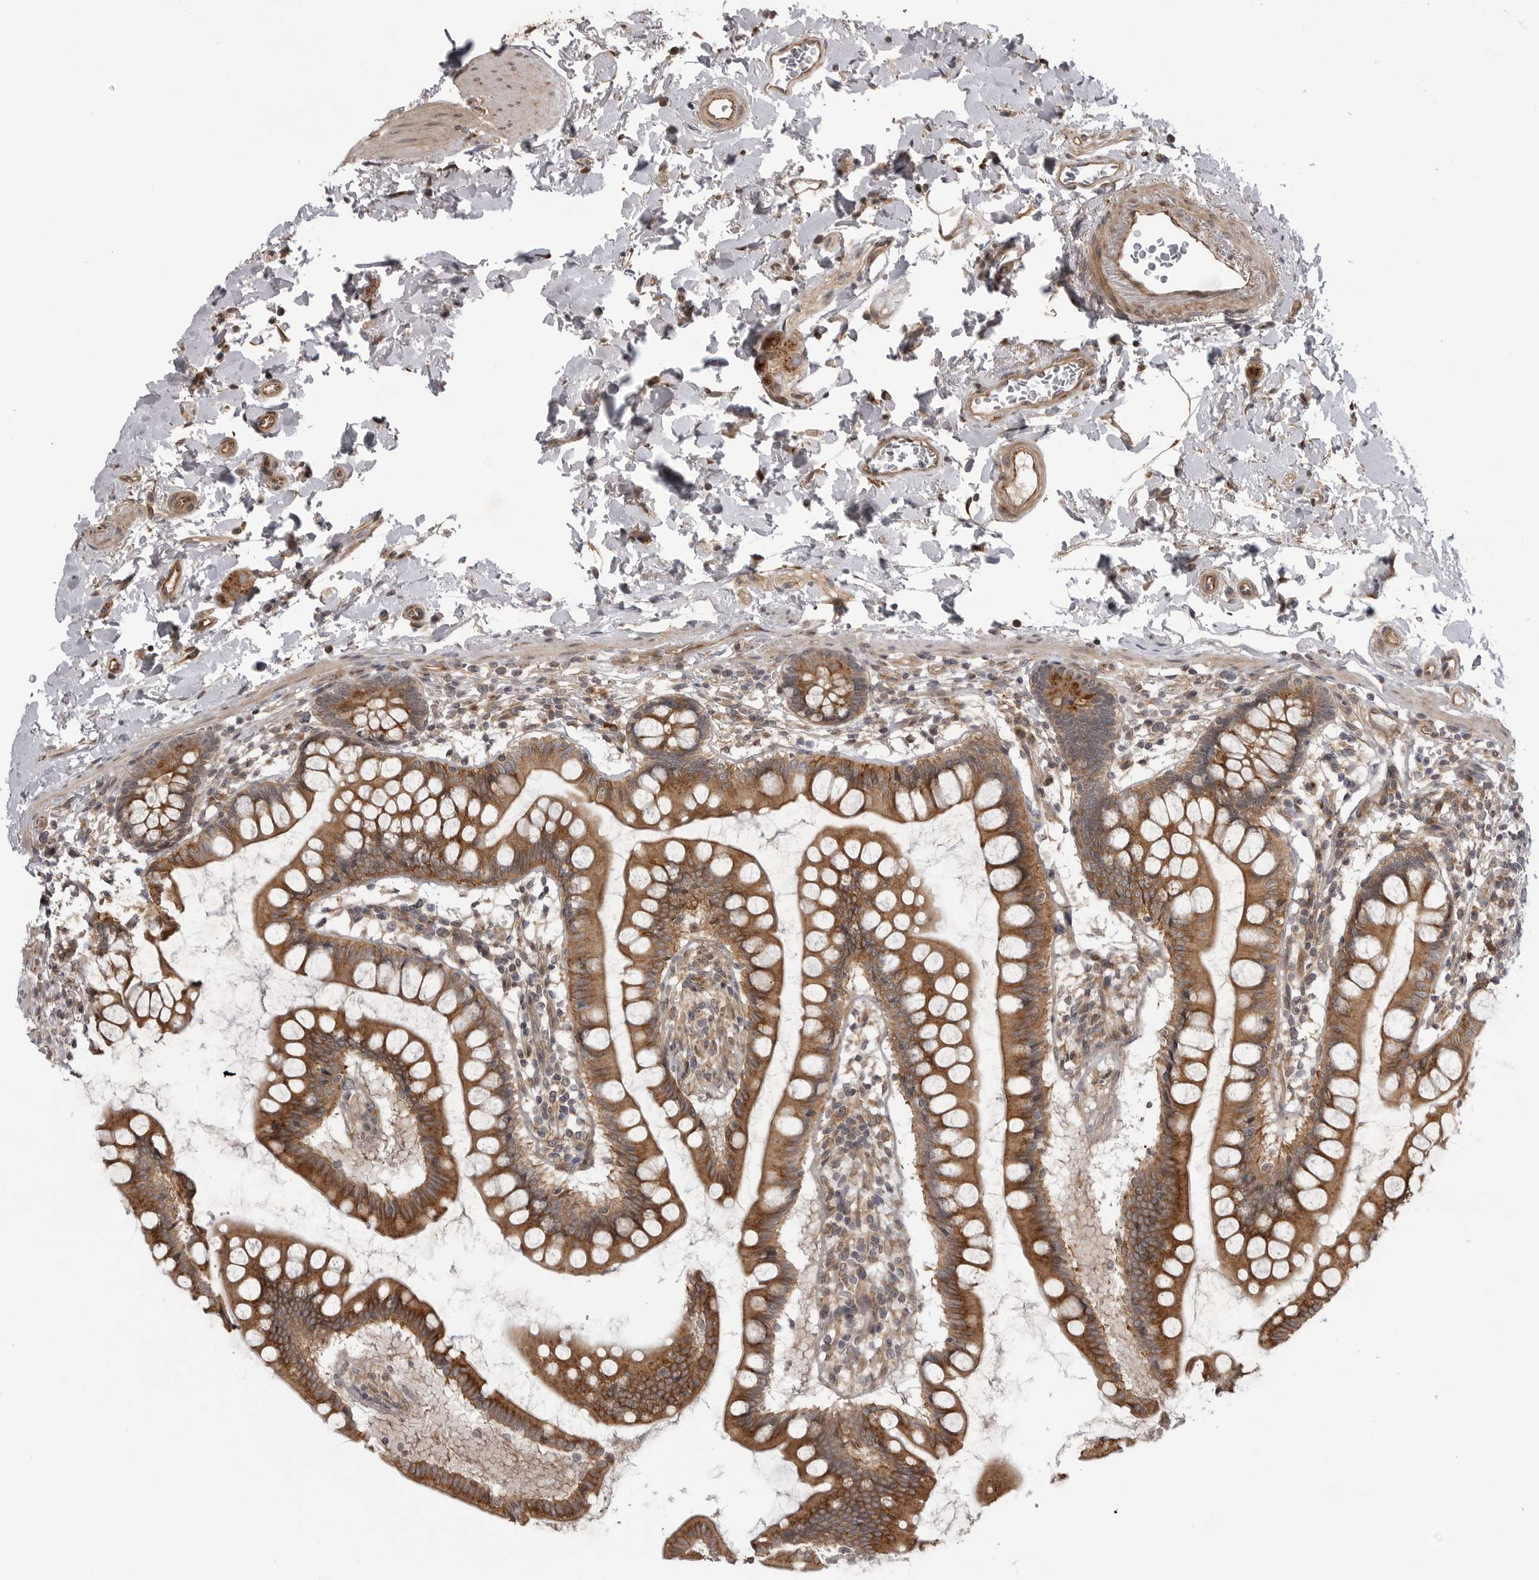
{"staining": {"intensity": "moderate", "quantity": ">75%", "location": "cytoplasmic/membranous"}, "tissue": "small intestine", "cell_type": "Glandular cells", "image_type": "normal", "snomed": [{"axis": "morphology", "description": "Normal tissue, NOS"}, {"axis": "topography", "description": "Small intestine"}], "caption": "Protein expression by IHC reveals moderate cytoplasmic/membranous staining in approximately >75% of glandular cells in normal small intestine. The protein is stained brown, and the nuclei are stained in blue (DAB IHC with brightfield microscopy, high magnification).", "gene": "LRRC45", "patient": {"sex": "female", "age": 84}}